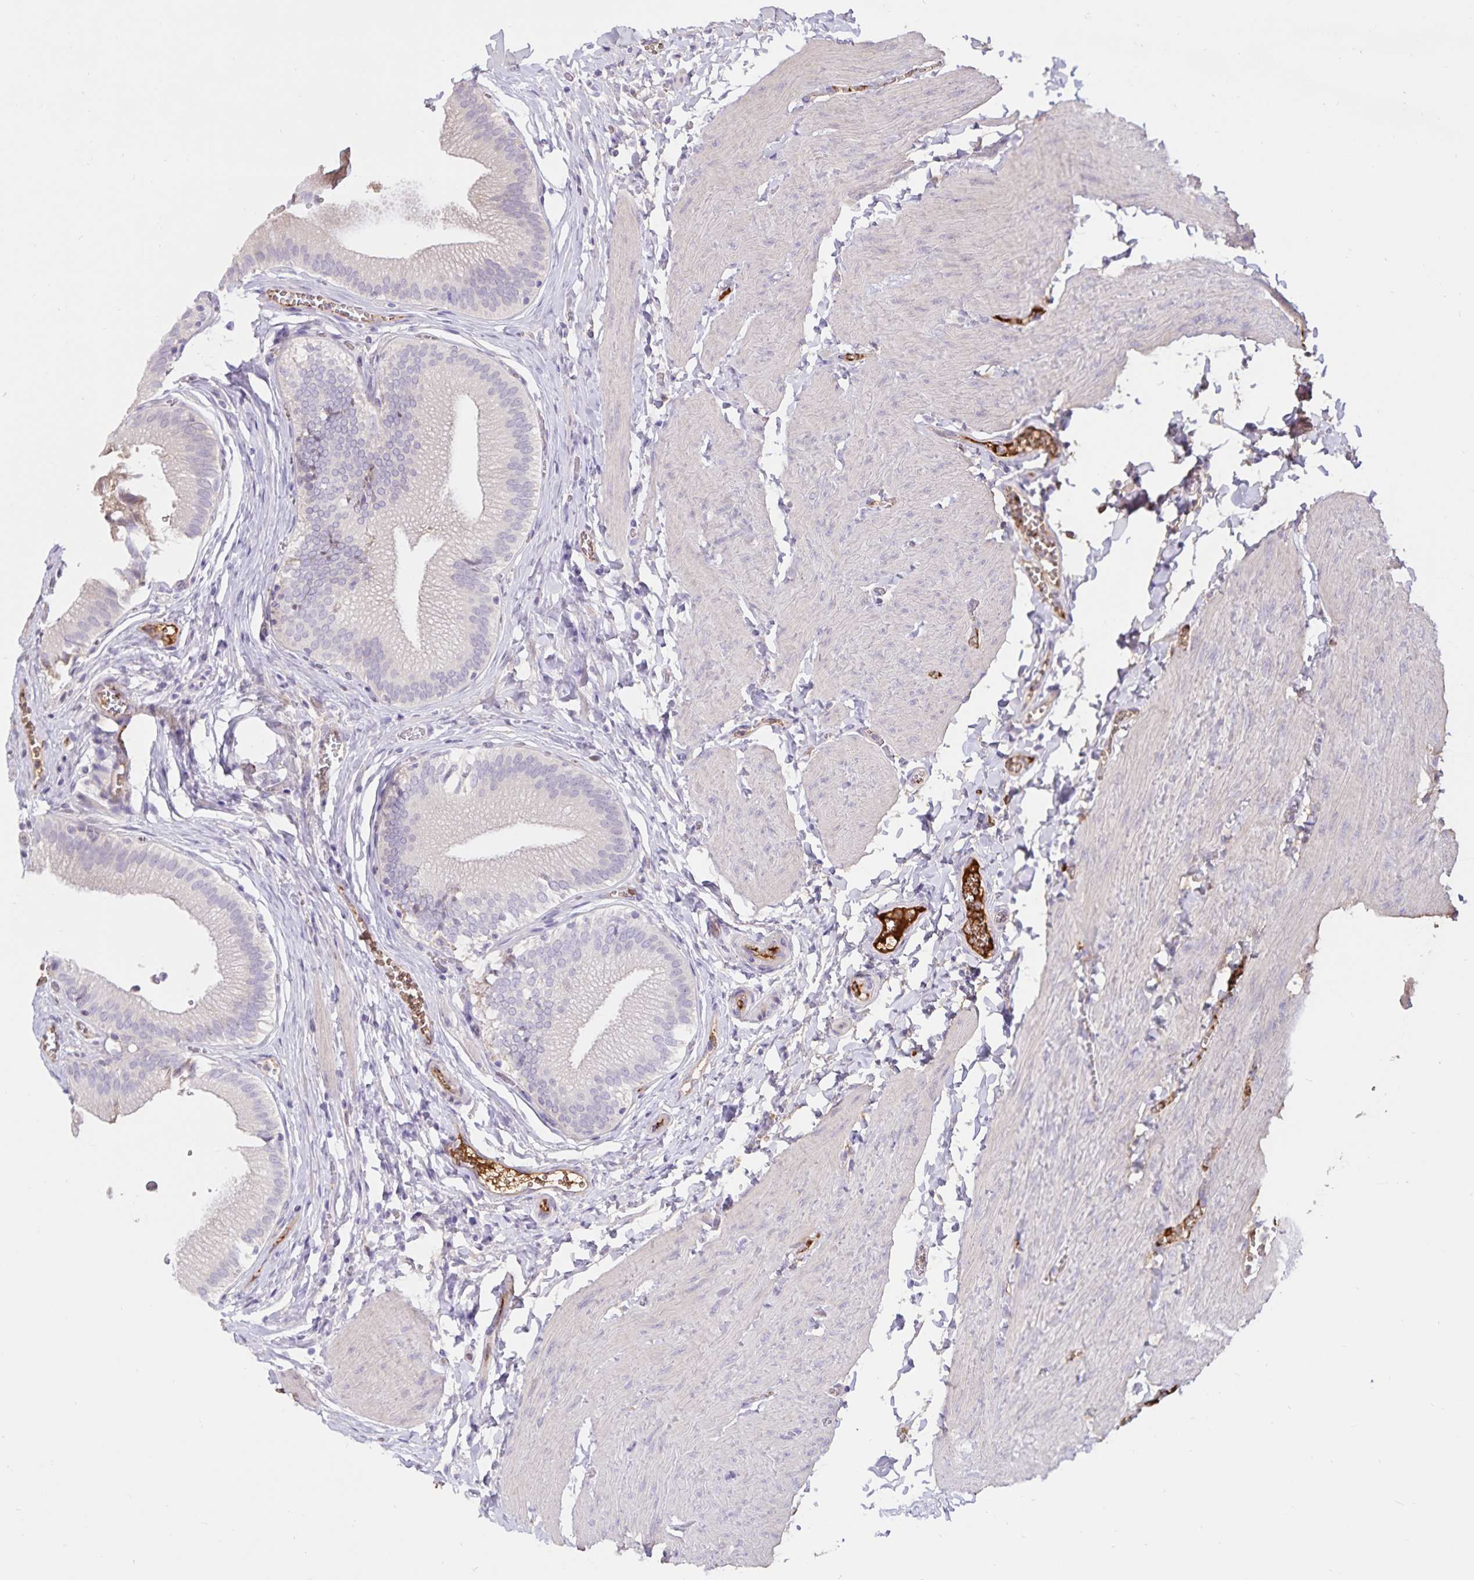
{"staining": {"intensity": "negative", "quantity": "none", "location": "none"}, "tissue": "gallbladder", "cell_type": "Glandular cells", "image_type": "normal", "snomed": [{"axis": "morphology", "description": "Normal tissue, NOS"}, {"axis": "topography", "description": "Gallbladder"}, {"axis": "topography", "description": "Peripheral nerve tissue"}], "caption": "The histopathology image shows no staining of glandular cells in unremarkable gallbladder. Brightfield microscopy of immunohistochemistry stained with DAB (brown) and hematoxylin (blue), captured at high magnification.", "gene": "FGG", "patient": {"sex": "male", "age": 17}}